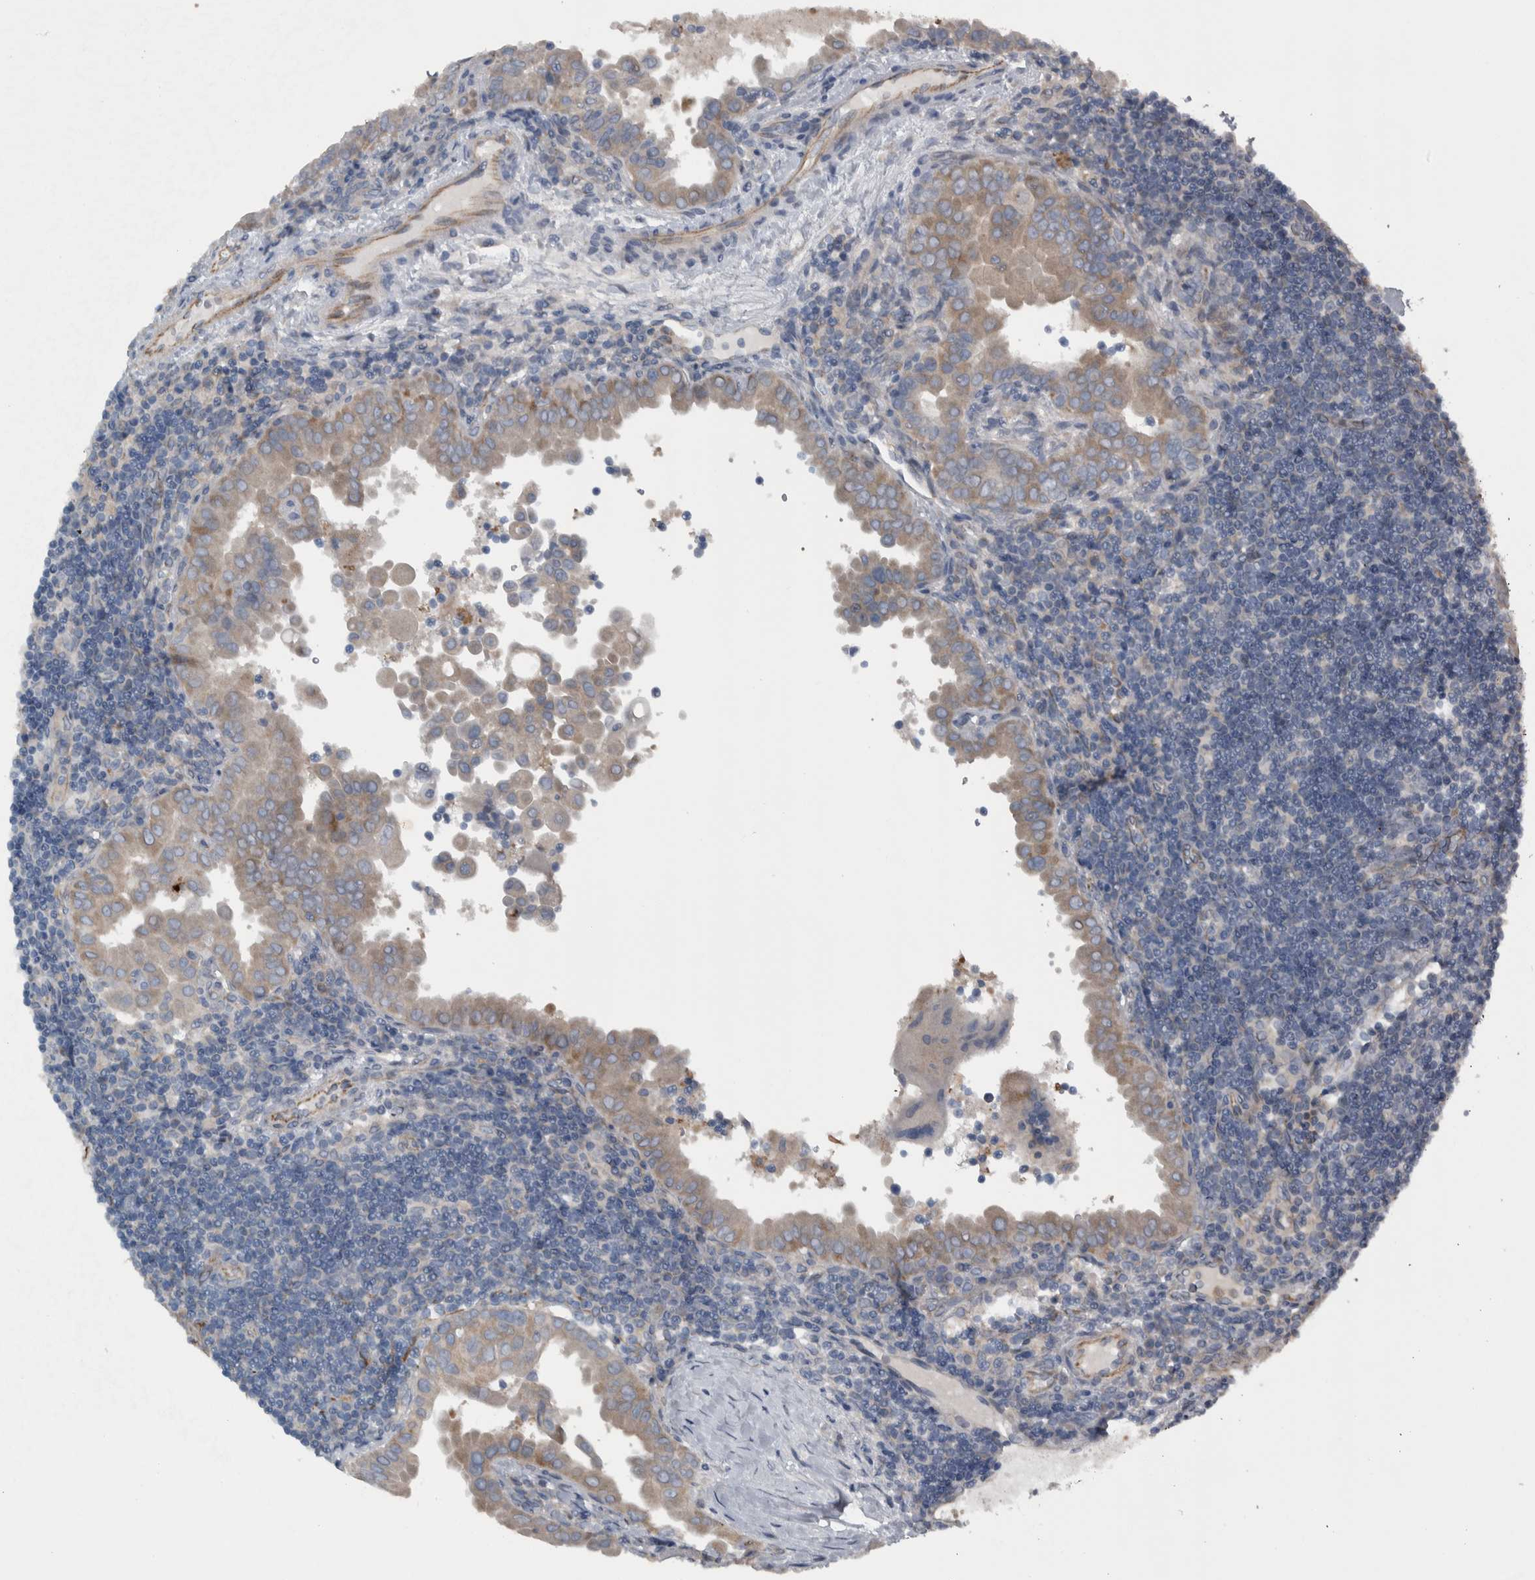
{"staining": {"intensity": "weak", "quantity": ">75%", "location": "cytoplasmic/membranous"}, "tissue": "thyroid cancer", "cell_type": "Tumor cells", "image_type": "cancer", "snomed": [{"axis": "morphology", "description": "Papillary adenocarcinoma, NOS"}, {"axis": "topography", "description": "Thyroid gland"}], "caption": "Tumor cells show low levels of weak cytoplasmic/membranous expression in about >75% of cells in human thyroid cancer.", "gene": "NT5C2", "patient": {"sex": "male", "age": 33}}